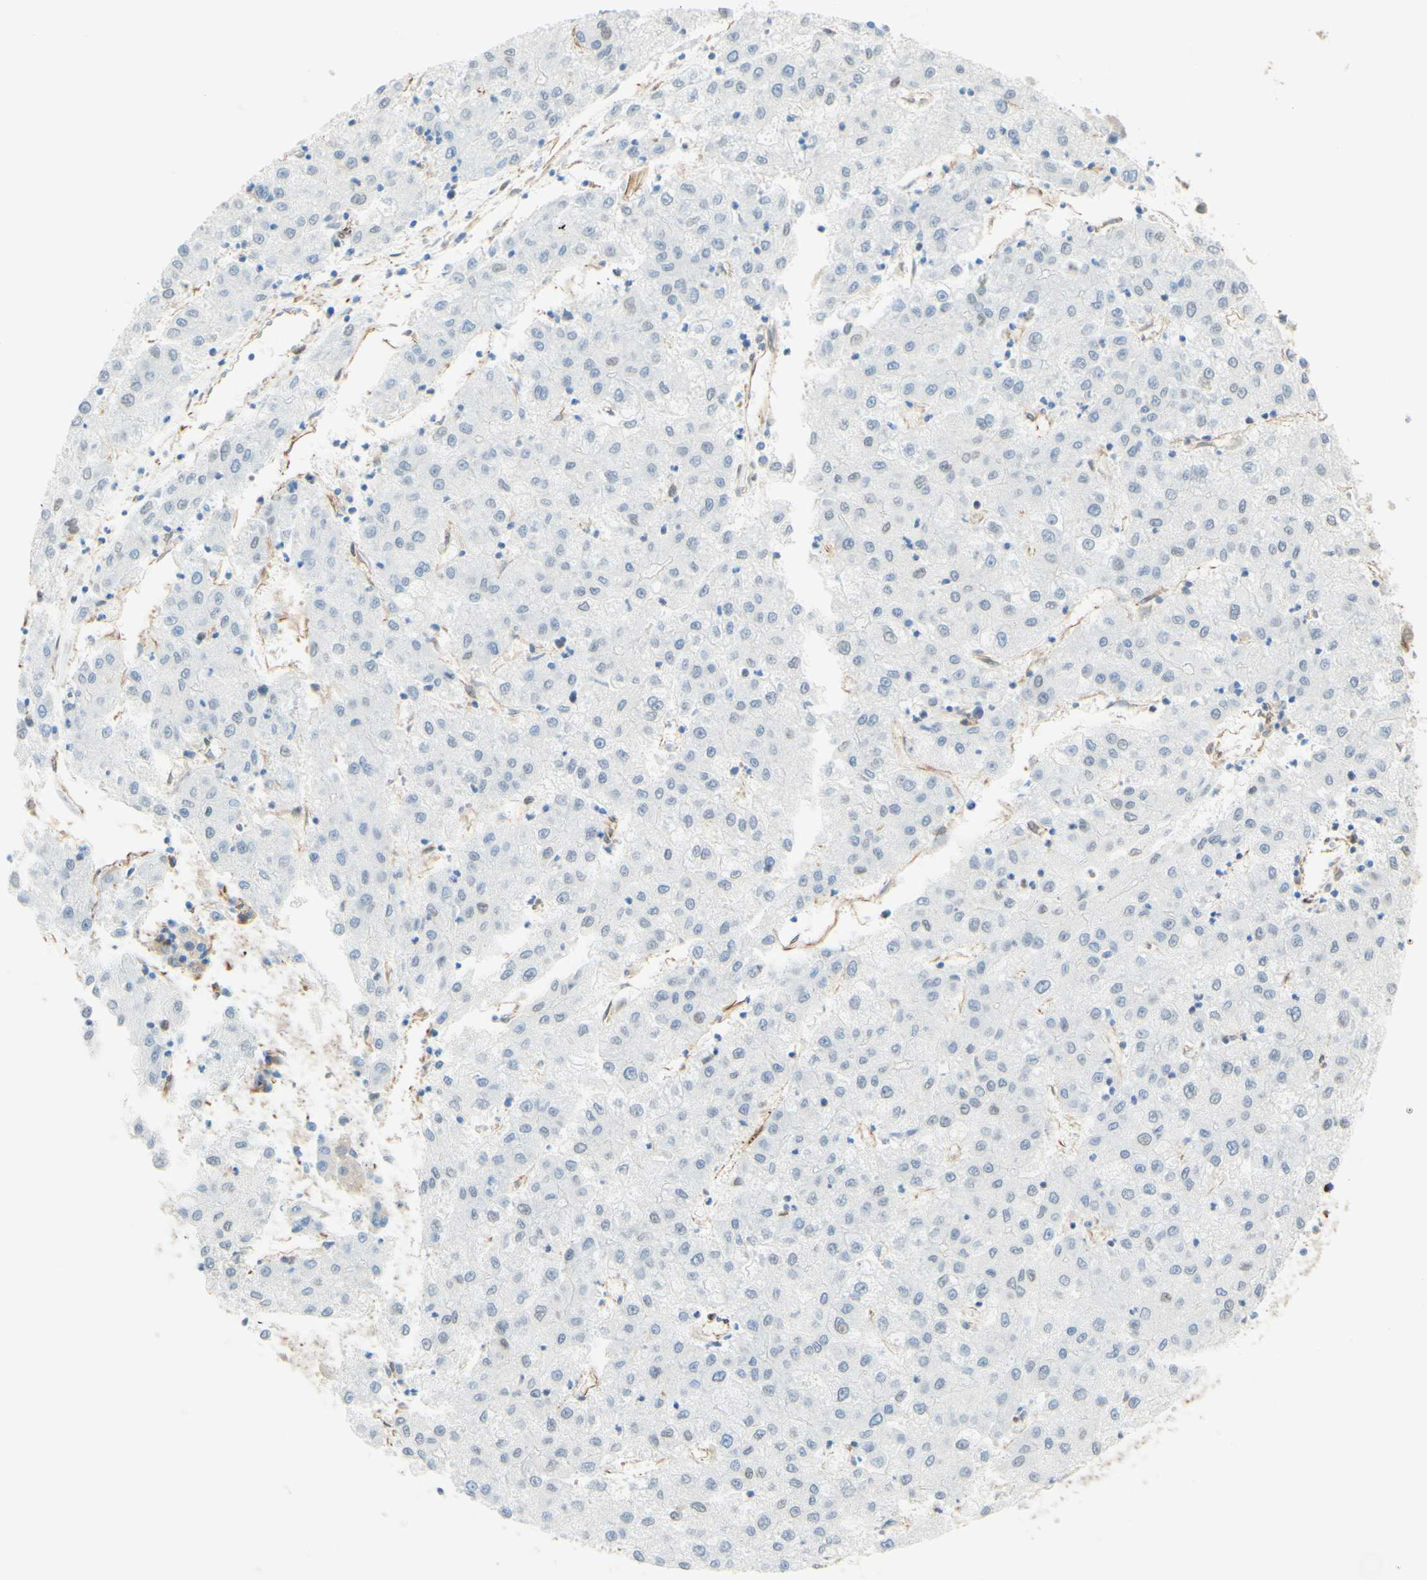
{"staining": {"intensity": "negative", "quantity": "none", "location": "none"}, "tissue": "liver cancer", "cell_type": "Tumor cells", "image_type": "cancer", "snomed": [{"axis": "morphology", "description": "Carcinoma, Hepatocellular, NOS"}, {"axis": "topography", "description": "Liver"}], "caption": "An IHC histopathology image of liver hepatocellular carcinoma is shown. There is no staining in tumor cells of liver hepatocellular carcinoma. (DAB immunohistochemistry (IHC) with hematoxylin counter stain).", "gene": "ENDOD1", "patient": {"sex": "male", "age": 72}}